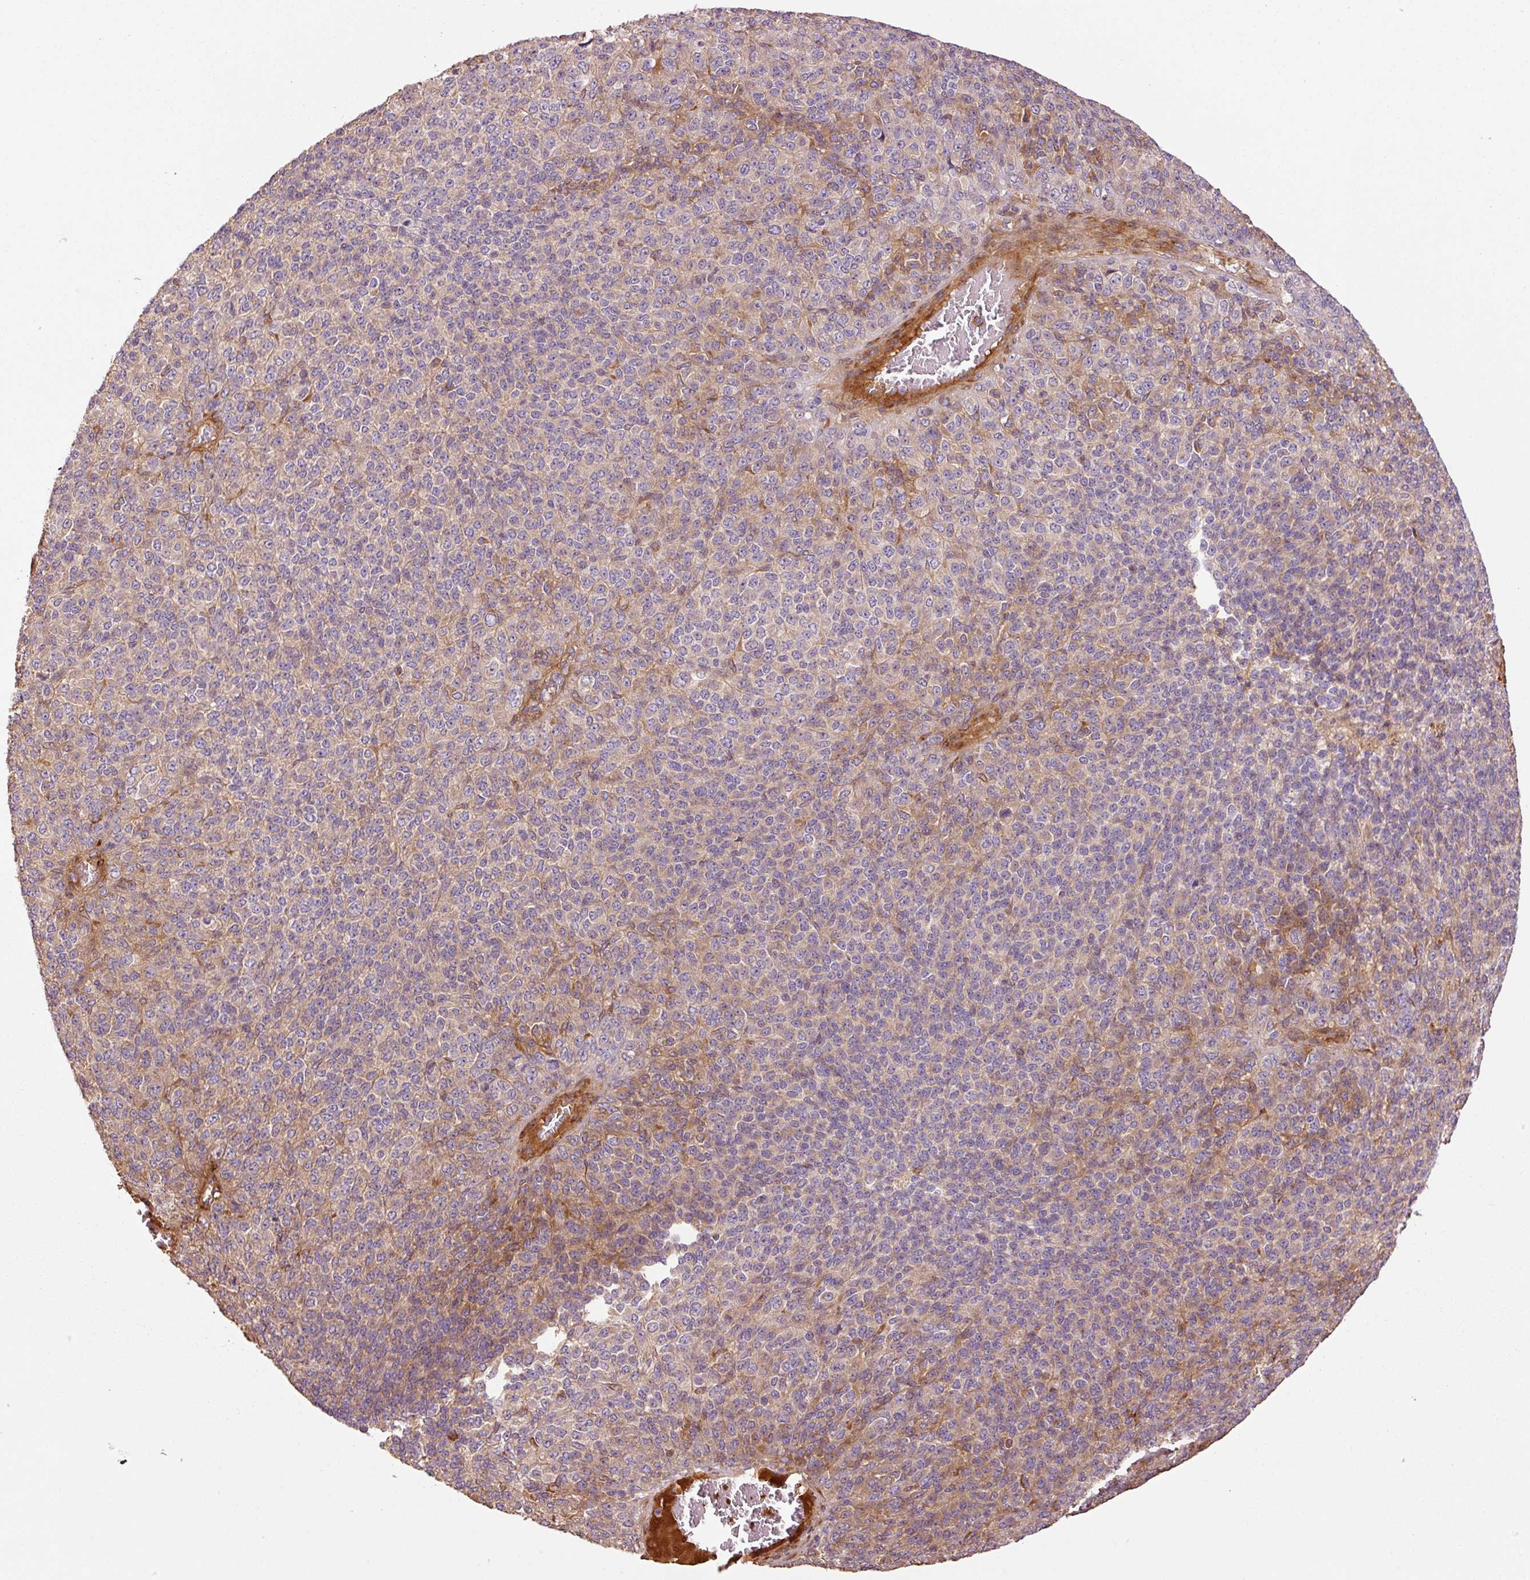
{"staining": {"intensity": "weak", "quantity": "<25%", "location": "cytoplasmic/membranous"}, "tissue": "melanoma", "cell_type": "Tumor cells", "image_type": "cancer", "snomed": [{"axis": "morphology", "description": "Malignant melanoma, Metastatic site"}, {"axis": "topography", "description": "Brain"}], "caption": "Immunohistochemistry of malignant melanoma (metastatic site) displays no expression in tumor cells. (DAB immunohistochemistry (IHC), high magnification).", "gene": "NID2", "patient": {"sex": "female", "age": 56}}